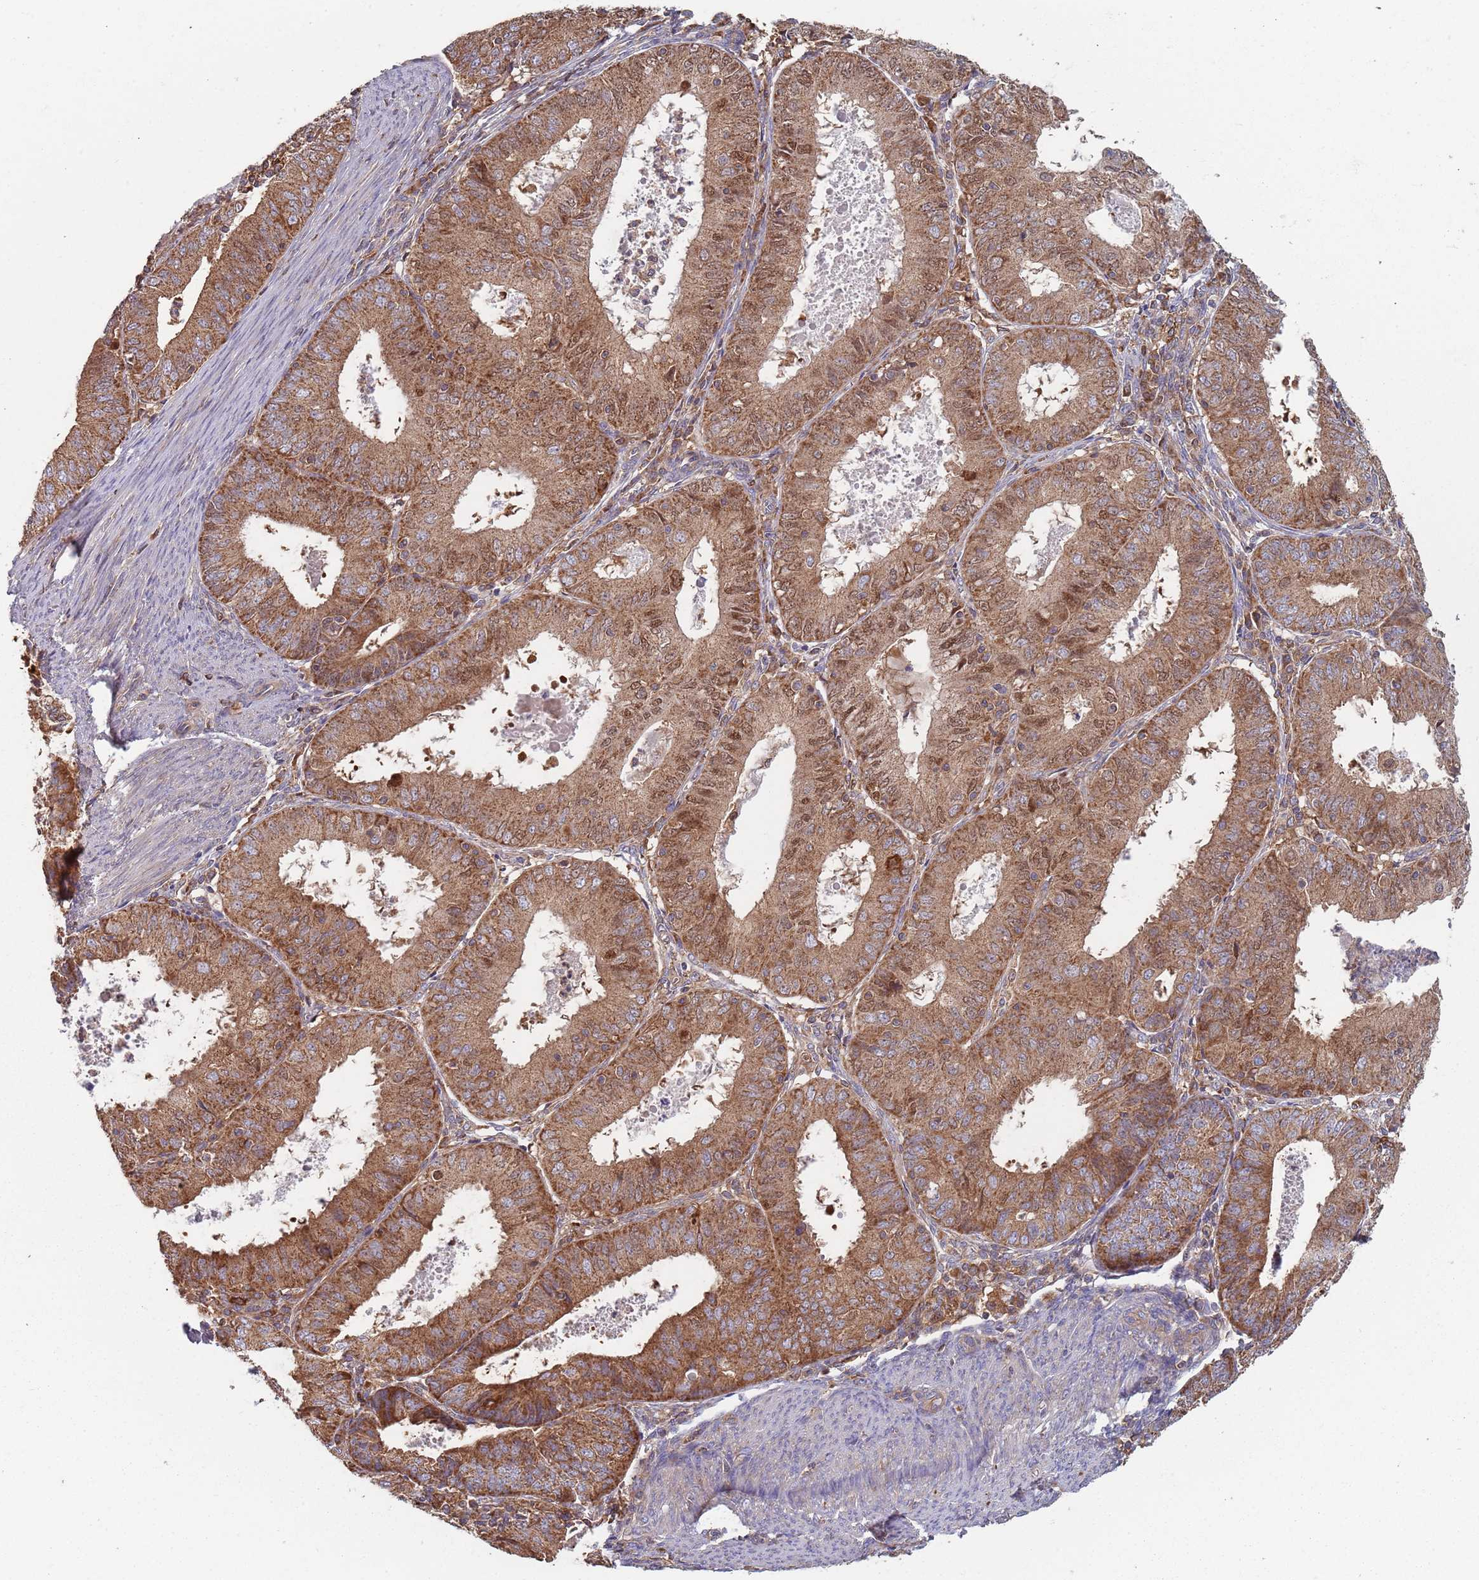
{"staining": {"intensity": "moderate", "quantity": ">75%", "location": "cytoplasmic/membranous"}, "tissue": "endometrial cancer", "cell_type": "Tumor cells", "image_type": "cancer", "snomed": [{"axis": "morphology", "description": "Adenocarcinoma, NOS"}, {"axis": "topography", "description": "Endometrium"}], "caption": "IHC image of neoplastic tissue: endometrial cancer (adenocarcinoma) stained using immunohistochemistry exhibits medium levels of moderate protein expression localized specifically in the cytoplasmic/membranous of tumor cells, appearing as a cytoplasmic/membranous brown color.", "gene": "GDI2", "patient": {"sex": "female", "age": 57}}